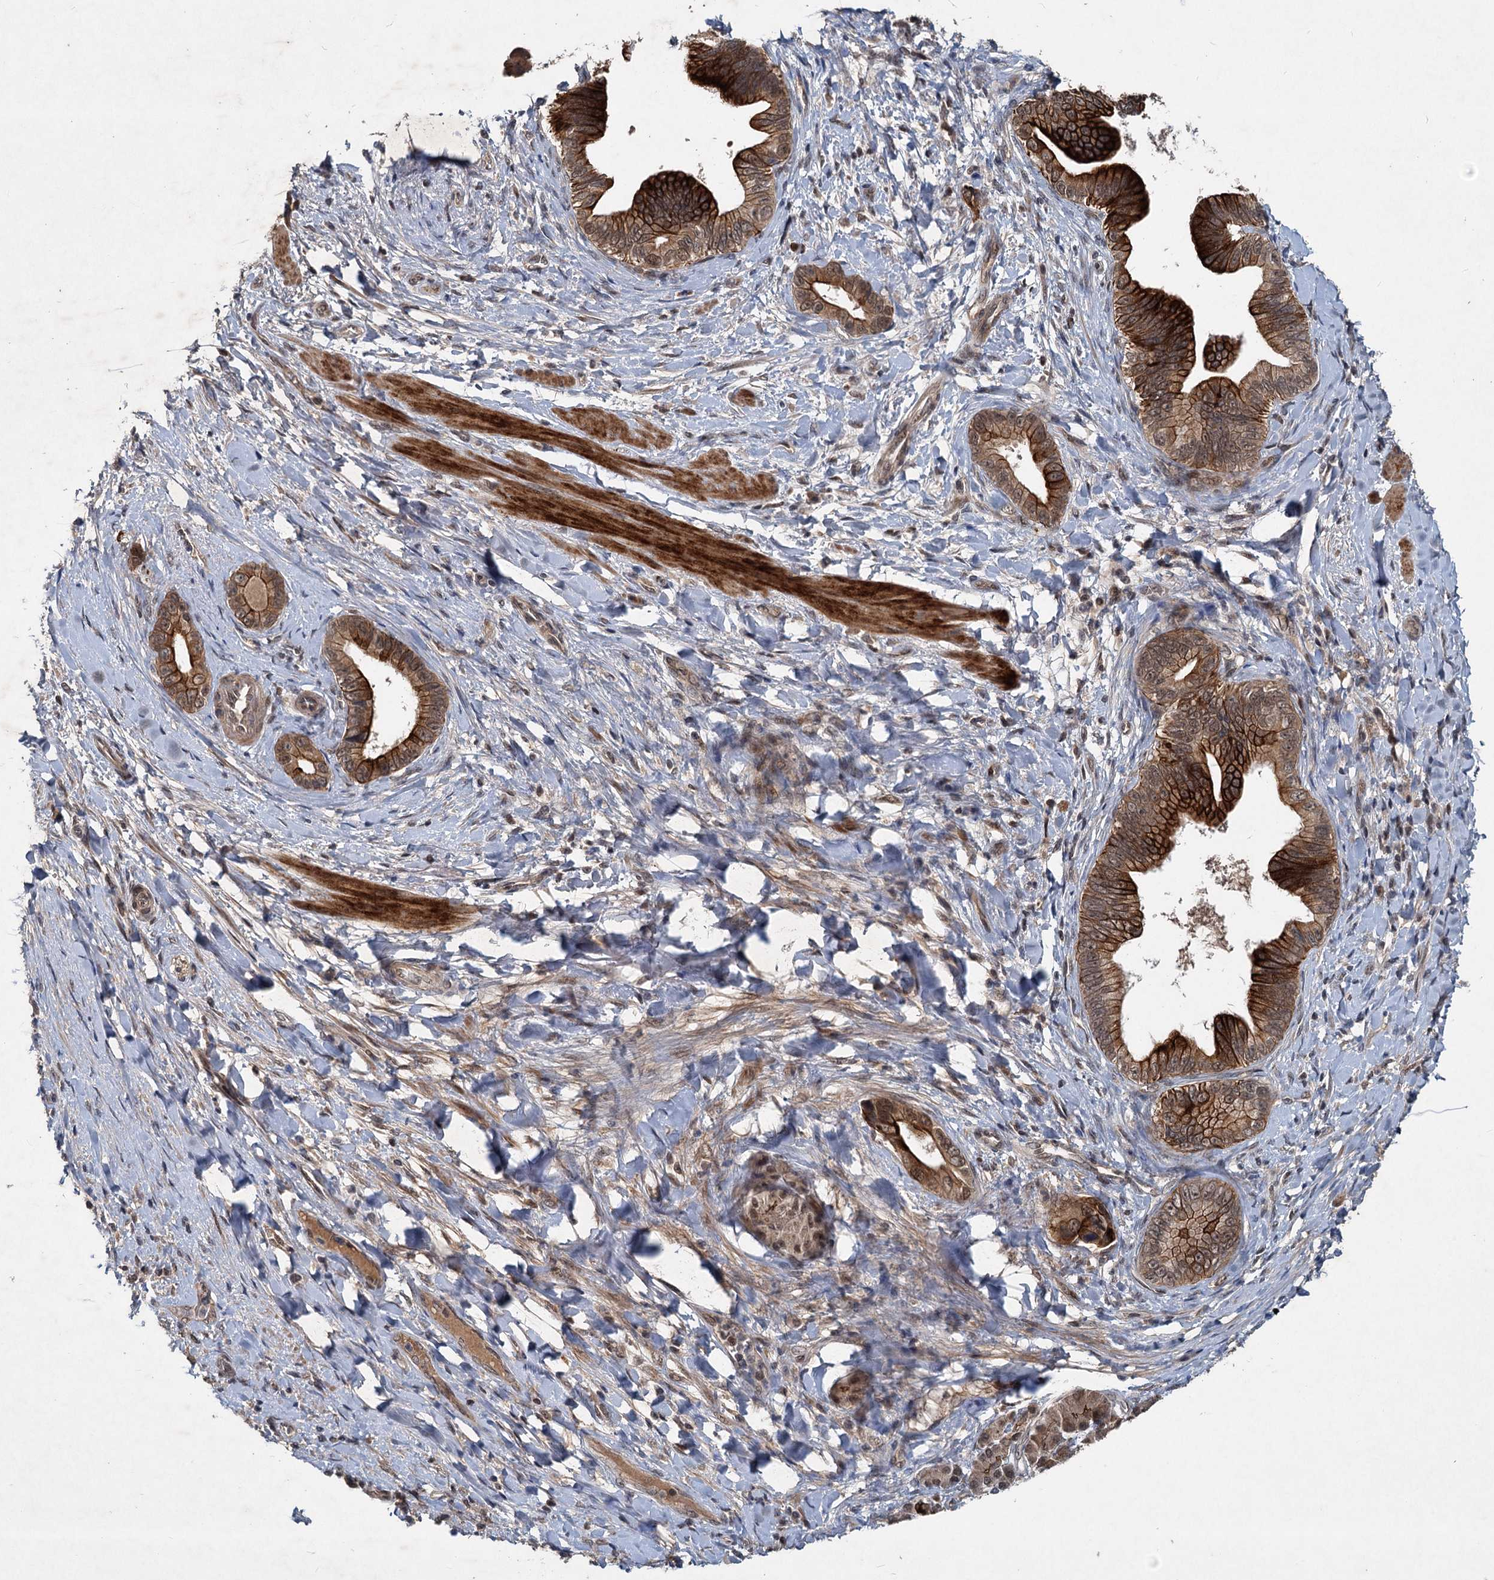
{"staining": {"intensity": "strong", "quantity": ">75%", "location": "cytoplasmic/membranous"}, "tissue": "pancreatic cancer", "cell_type": "Tumor cells", "image_type": "cancer", "snomed": [{"axis": "morphology", "description": "Adenocarcinoma, NOS"}, {"axis": "topography", "description": "Pancreas"}], "caption": "Approximately >75% of tumor cells in human pancreatic adenocarcinoma exhibit strong cytoplasmic/membranous protein expression as visualized by brown immunohistochemical staining.", "gene": "RITA1", "patient": {"sex": "female", "age": 55}}